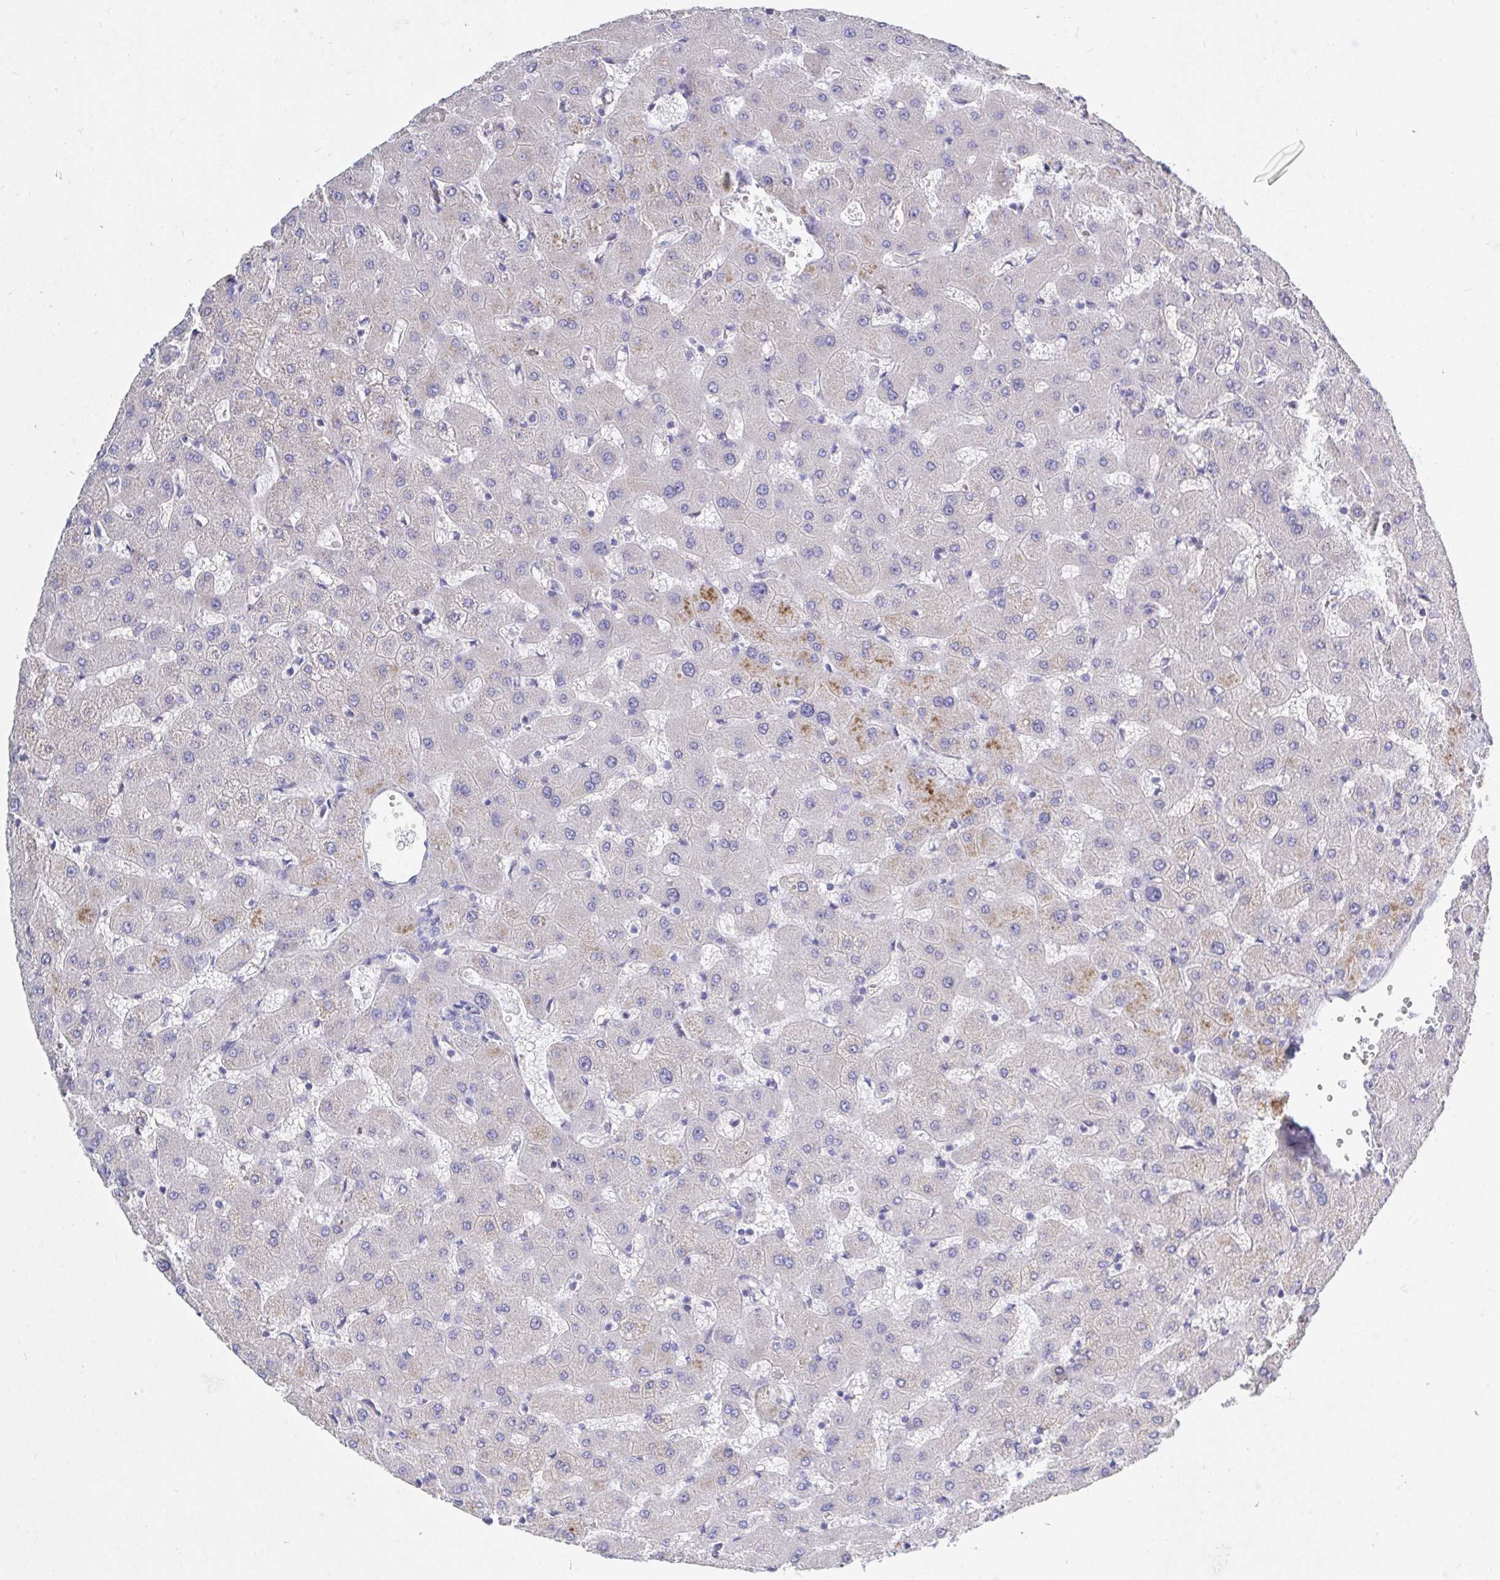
{"staining": {"intensity": "negative", "quantity": "none", "location": "none"}, "tissue": "liver", "cell_type": "Cholangiocytes", "image_type": "normal", "snomed": [{"axis": "morphology", "description": "Normal tissue, NOS"}, {"axis": "topography", "description": "Liver"}], "caption": "Immunohistochemistry (IHC) image of benign liver stained for a protein (brown), which displays no expression in cholangiocytes.", "gene": "ZNF561", "patient": {"sex": "female", "age": 63}}